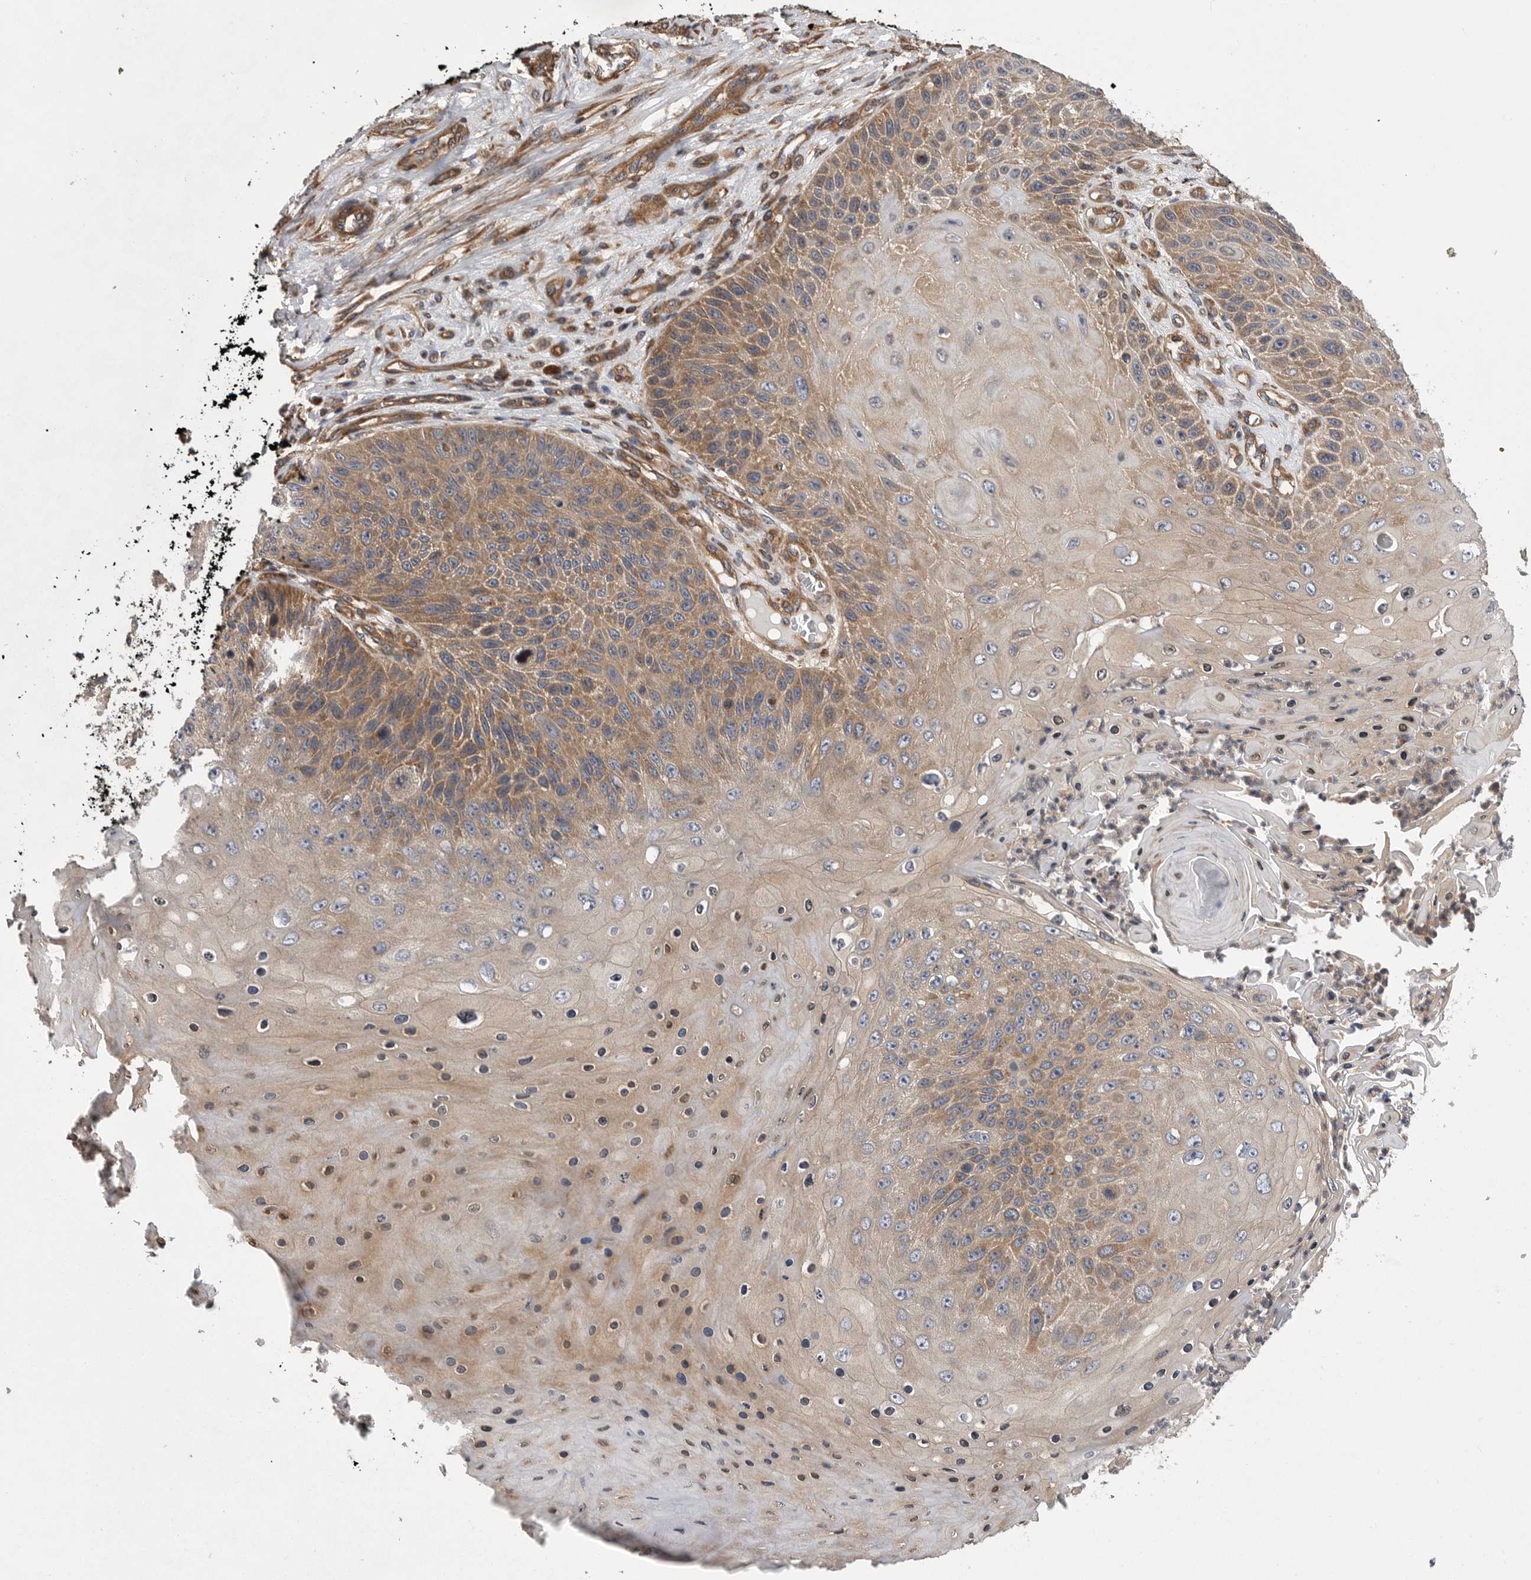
{"staining": {"intensity": "moderate", "quantity": ">75%", "location": "cytoplasmic/membranous"}, "tissue": "skin cancer", "cell_type": "Tumor cells", "image_type": "cancer", "snomed": [{"axis": "morphology", "description": "Squamous cell carcinoma, NOS"}, {"axis": "topography", "description": "Skin"}], "caption": "A brown stain shows moderate cytoplasmic/membranous positivity of a protein in skin squamous cell carcinoma tumor cells.", "gene": "OXR1", "patient": {"sex": "female", "age": 88}}